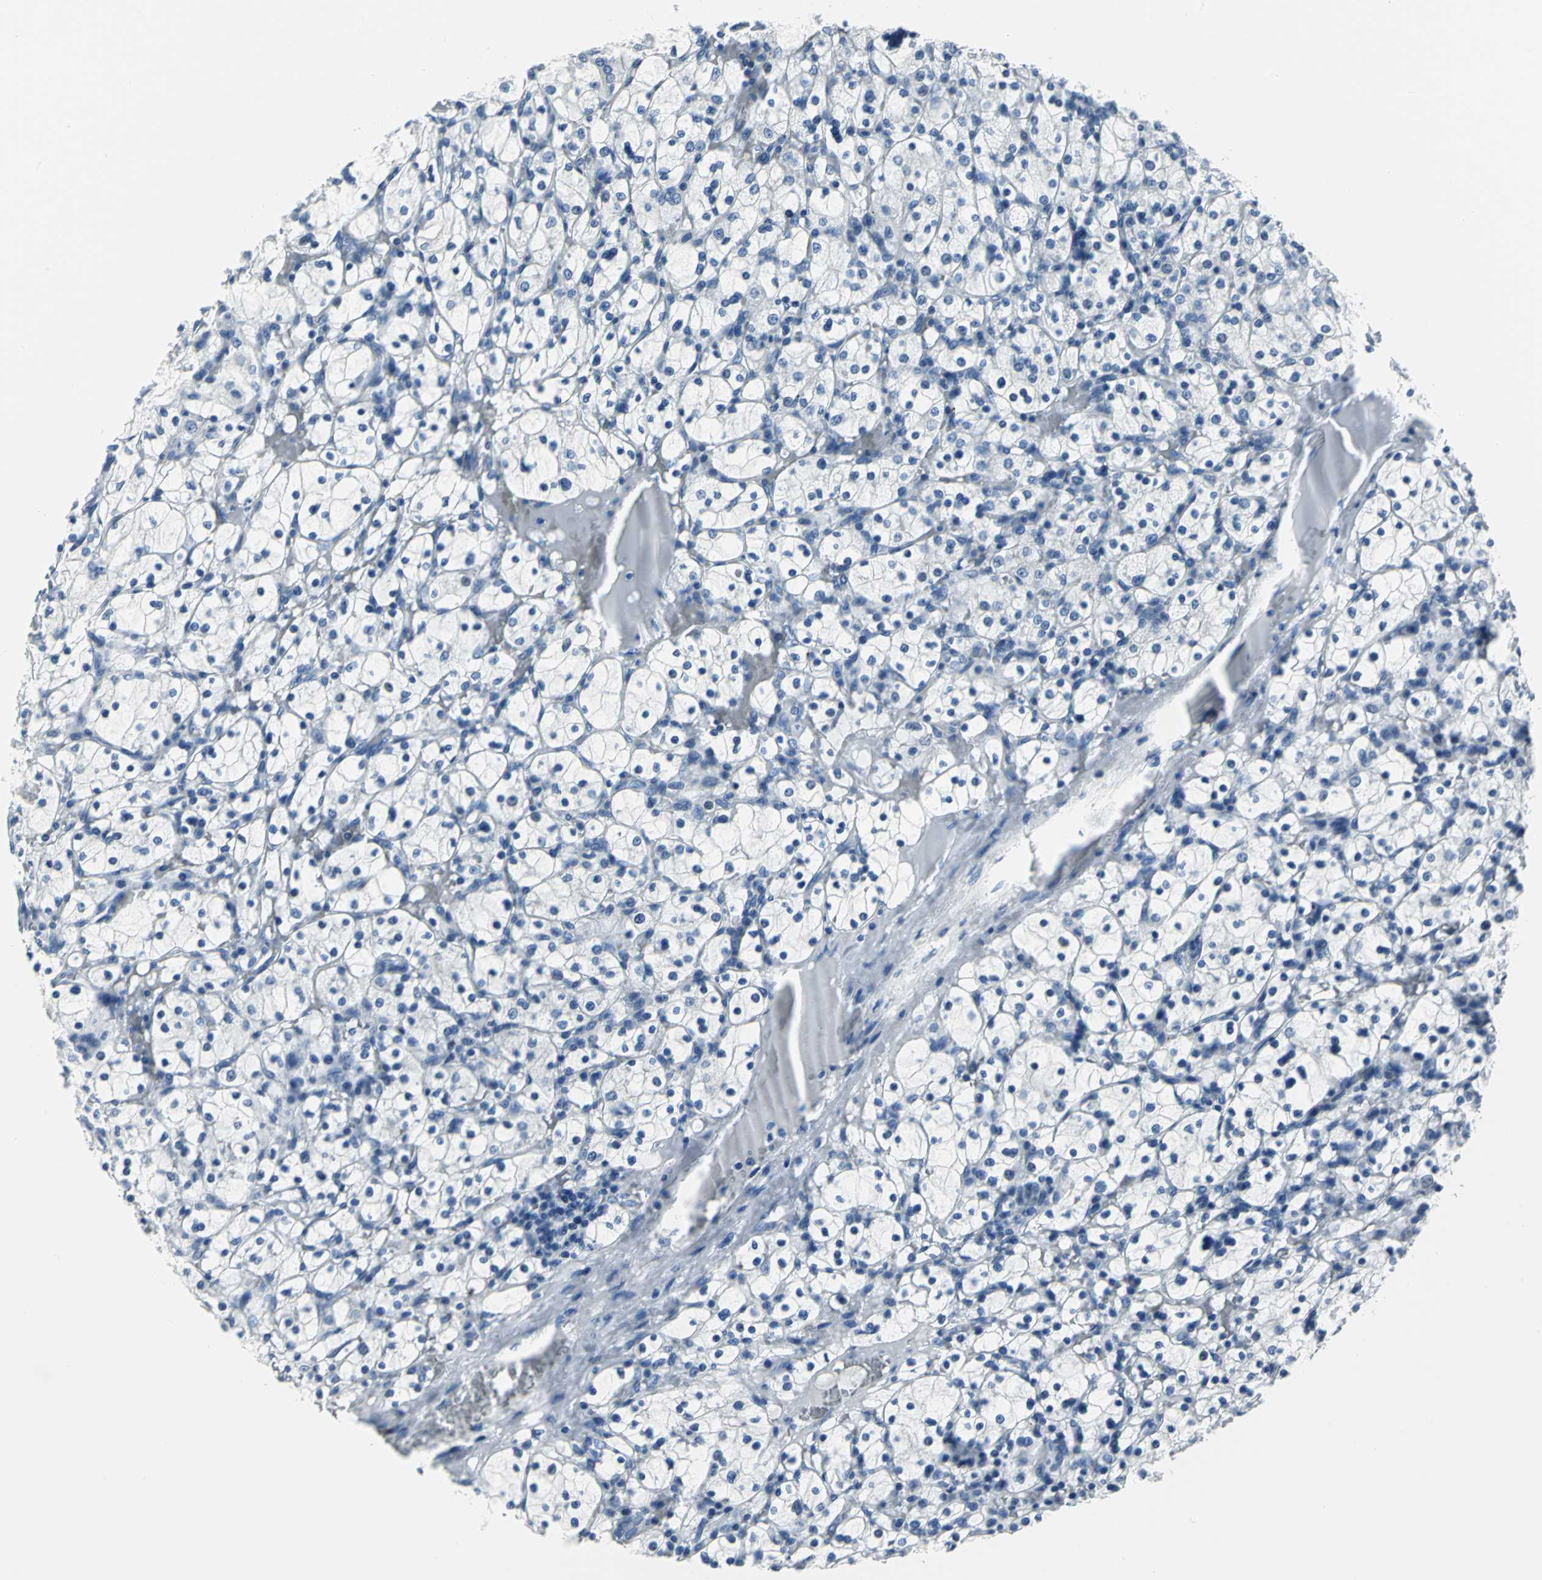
{"staining": {"intensity": "negative", "quantity": "none", "location": "none"}, "tissue": "renal cancer", "cell_type": "Tumor cells", "image_type": "cancer", "snomed": [{"axis": "morphology", "description": "Adenocarcinoma, NOS"}, {"axis": "topography", "description": "Kidney"}], "caption": "IHC of adenocarcinoma (renal) demonstrates no positivity in tumor cells.", "gene": "MCM3", "patient": {"sex": "female", "age": 83}}